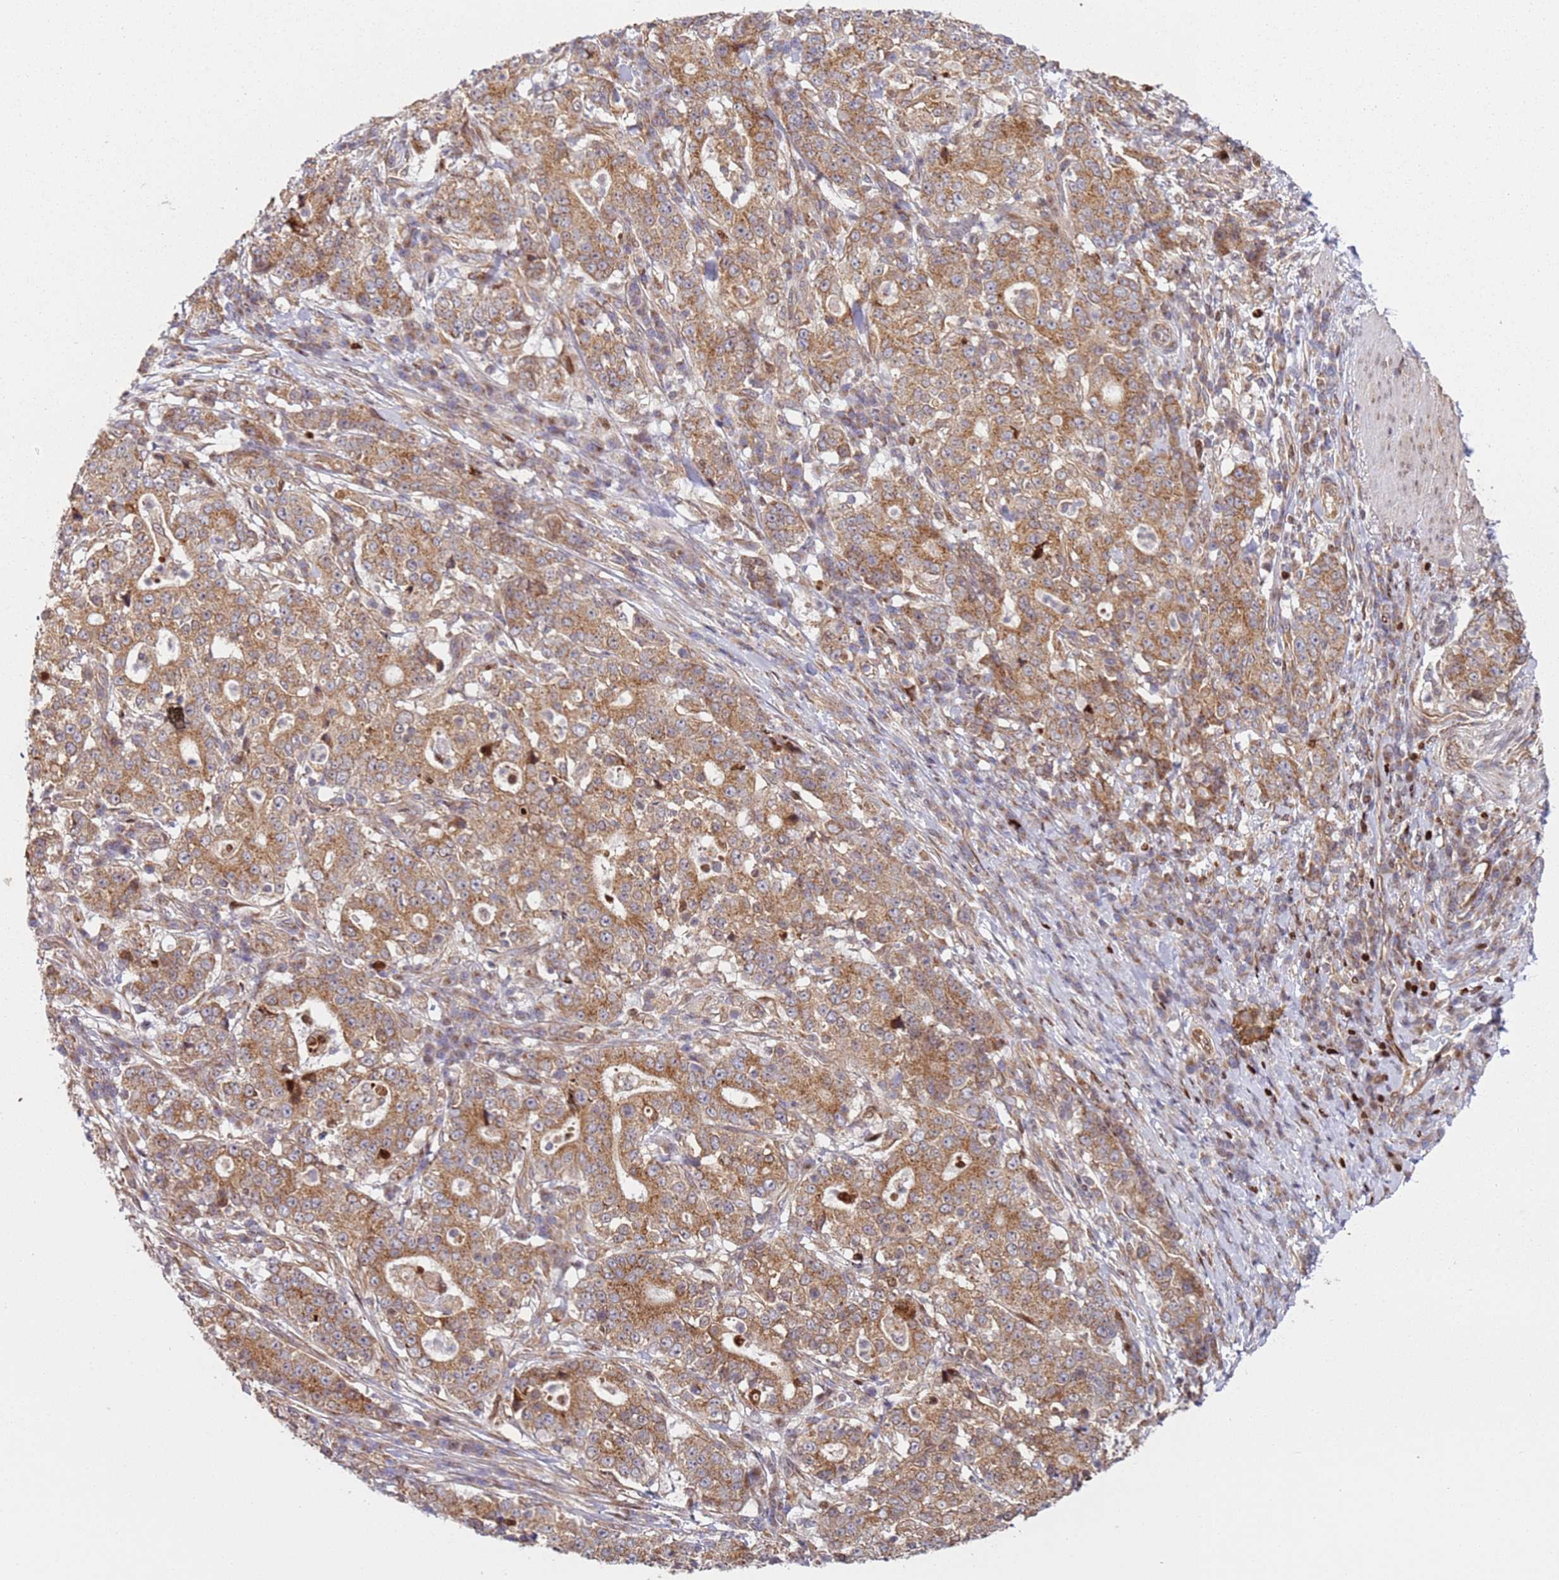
{"staining": {"intensity": "moderate", "quantity": ">75%", "location": "cytoplasmic/membranous"}, "tissue": "stomach cancer", "cell_type": "Tumor cells", "image_type": "cancer", "snomed": [{"axis": "morphology", "description": "Normal tissue, NOS"}, {"axis": "morphology", "description": "Adenocarcinoma, NOS"}, {"axis": "topography", "description": "Stomach, upper"}, {"axis": "topography", "description": "Stomach"}], "caption": "Moderate cytoplasmic/membranous expression is appreciated in about >75% of tumor cells in stomach cancer (adenocarcinoma).", "gene": "HNRNPLL", "patient": {"sex": "male", "age": 59}}